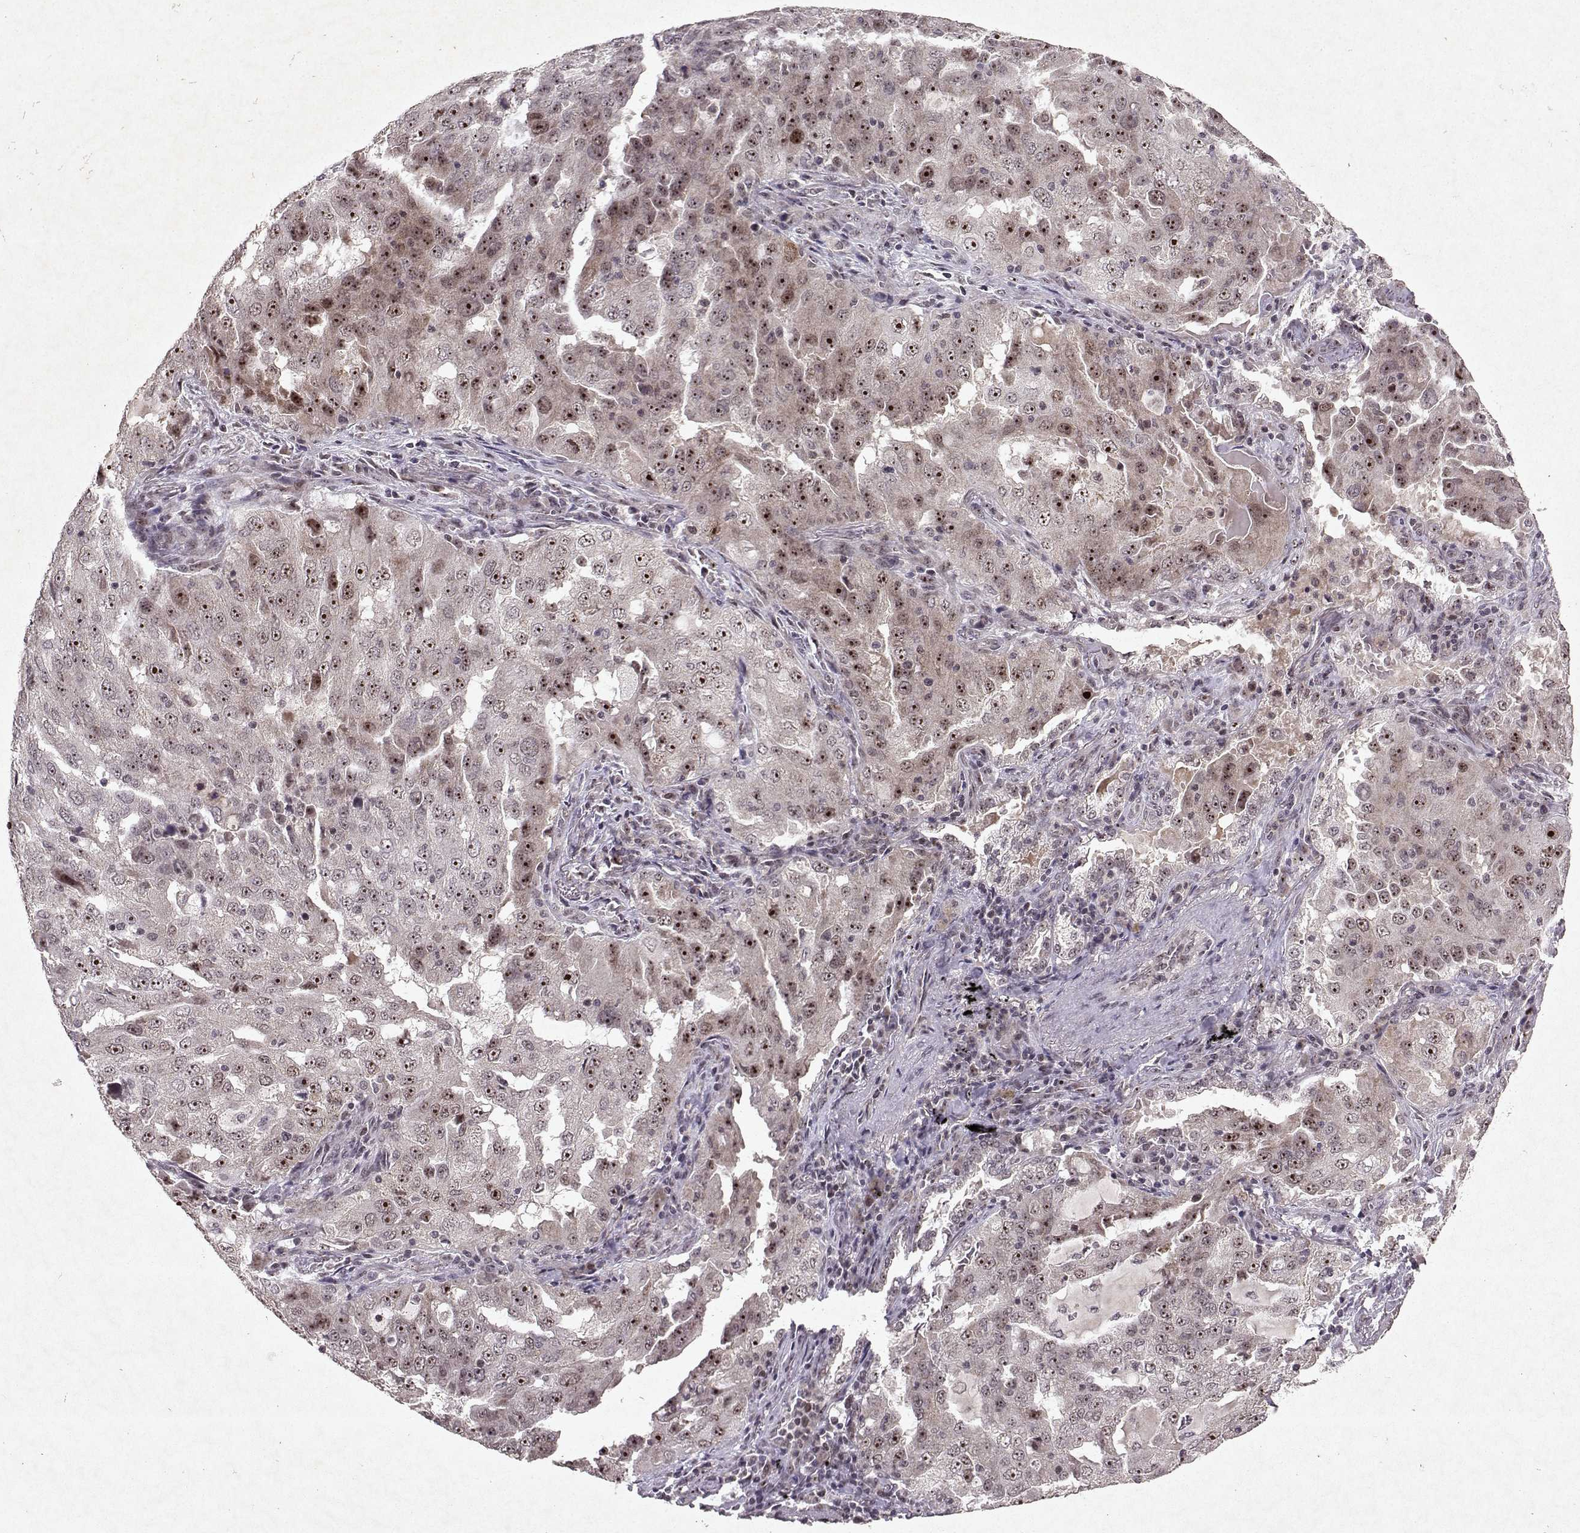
{"staining": {"intensity": "strong", "quantity": "25%-75%", "location": "nuclear"}, "tissue": "lung cancer", "cell_type": "Tumor cells", "image_type": "cancer", "snomed": [{"axis": "morphology", "description": "Adenocarcinoma, NOS"}, {"axis": "topography", "description": "Lung"}], "caption": "Tumor cells display high levels of strong nuclear staining in about 25%-75% of cells in human lung adenocarcinoma. The staining is performed using DAB brown chromogen to label protein expression. The nuclei are counter-stained blue using hematoxylin.", "gene": "DDX56", "patient": {"sex": "female", "age": 61}}